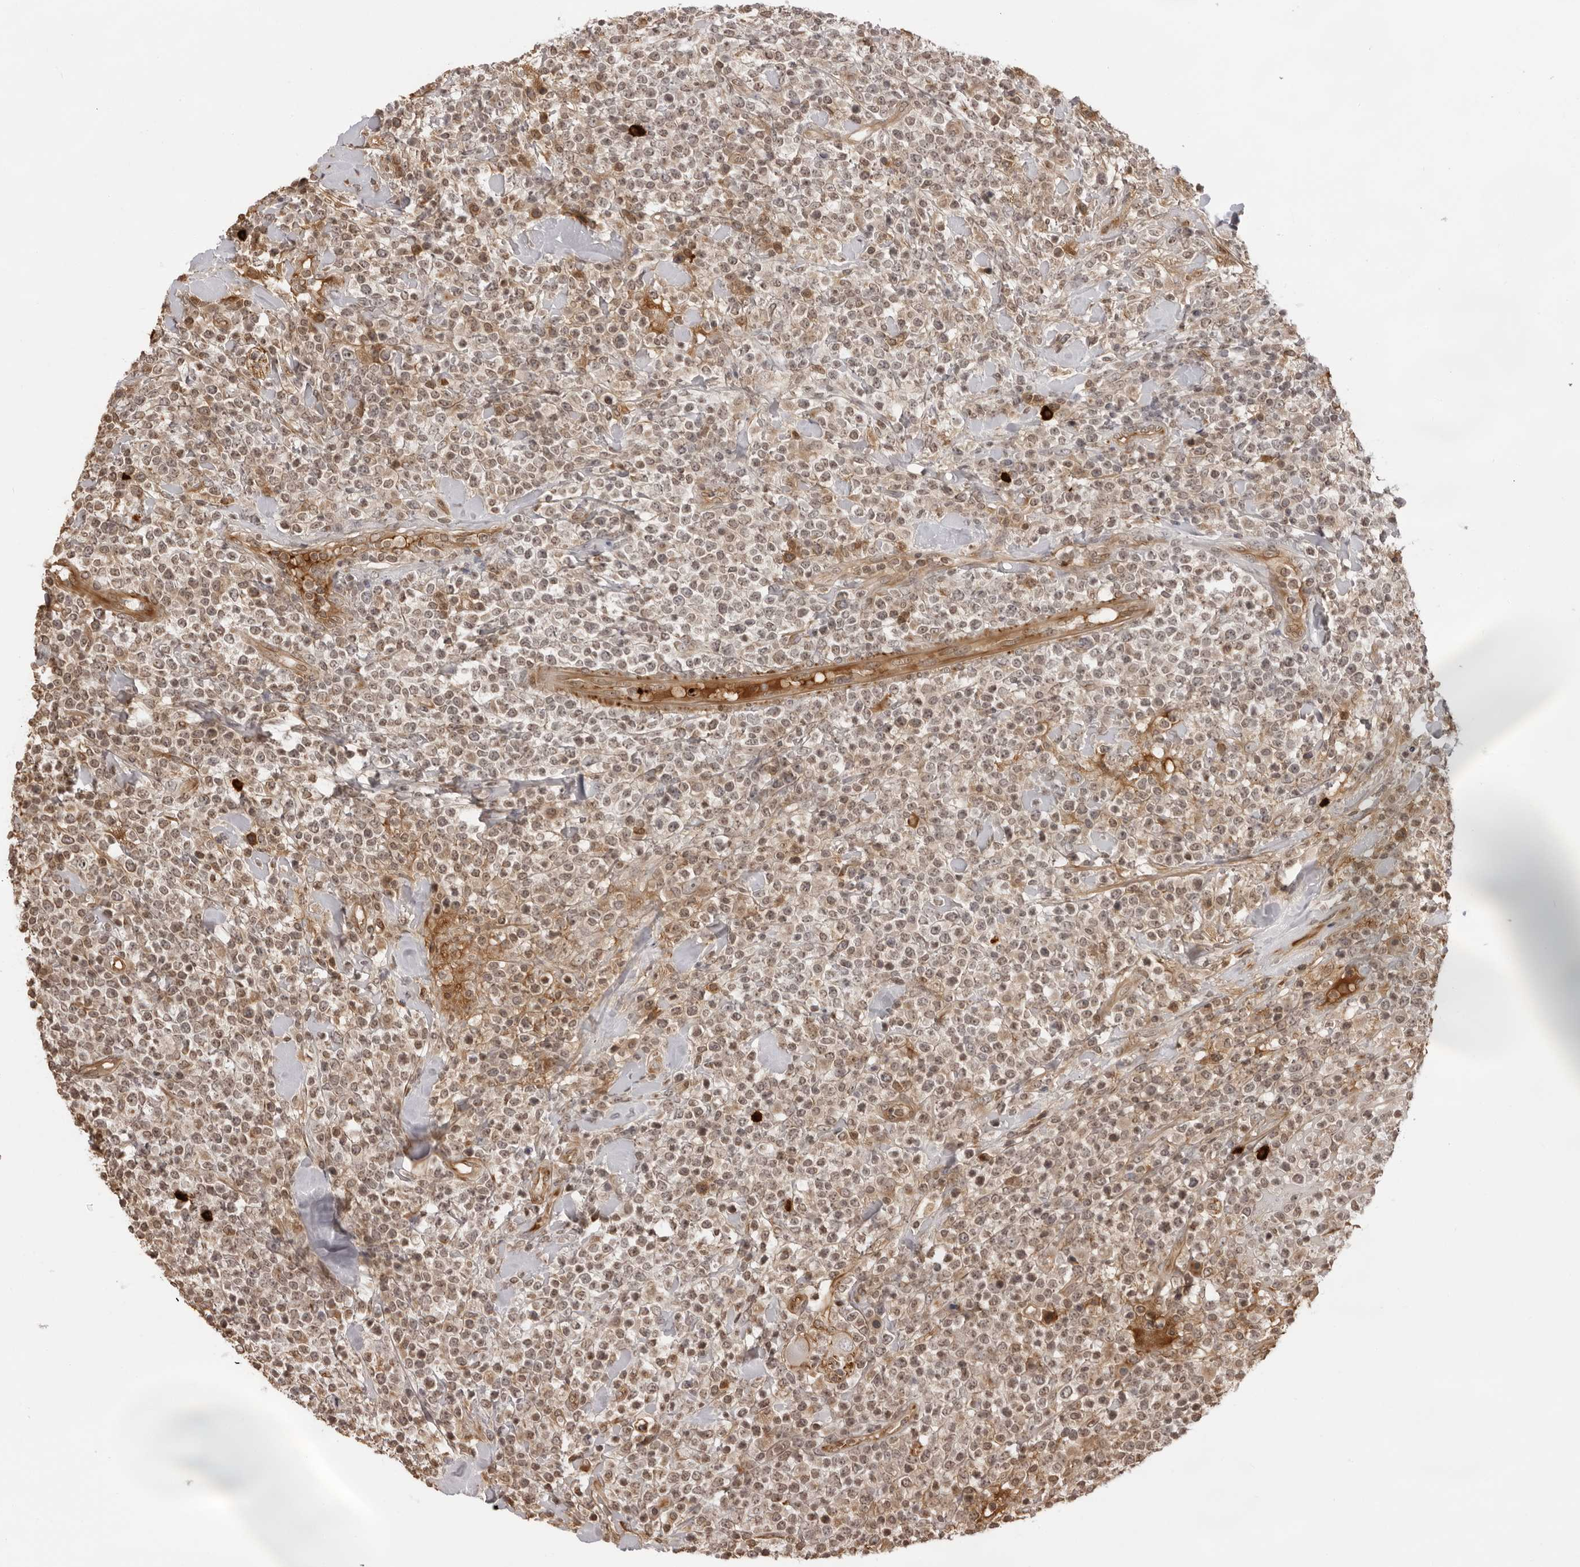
{"staining": {"intensity": "weak", "quantity": "25%-75%", "location": "cytoplasmic/membranous"}, "tissue": "lymphoma", "cell_type": "Tumor cells", "image_type": "cancer", "snomed": [{"axis": "morphology", "description": "Malignant lymphoma, non-Hodgkin's type, High grade"}, {"axis": "topography", "description": "Colon"}], "caption": "Weak cytoplasmic/membranous protein expression is present in about 25%-75% of tumor cells in malignant lymphoma, non-Hodgkin's type (high-grade).", "gene": "DYNLT5", "patient": {"sex": "female", "age": 53}}